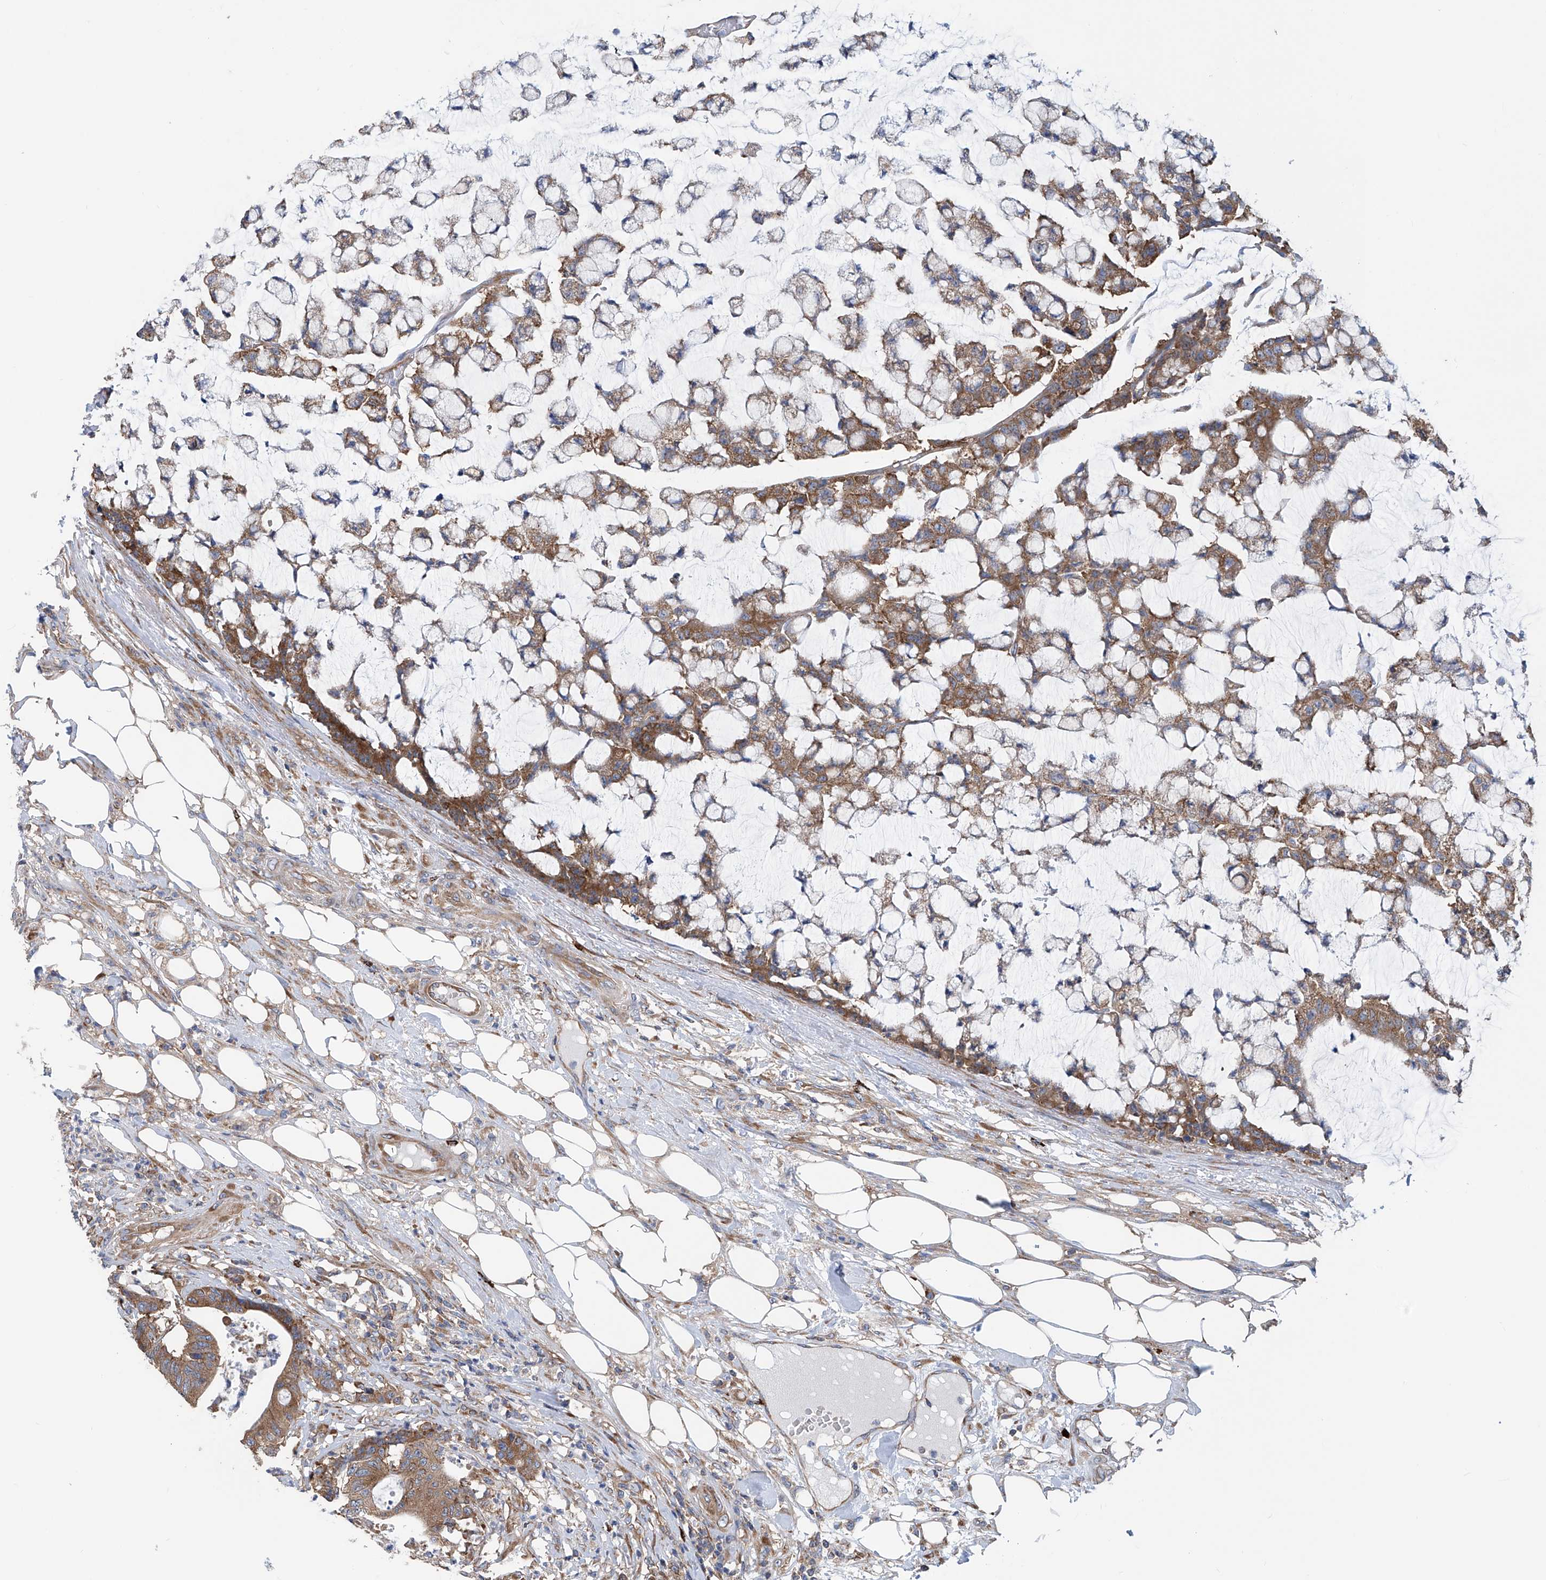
{"staining": {"intensity": "moderate", "quantity": ">75%", "location": "cytoplasmic/membranous"}, "tissue": "colorectal cancer", "cell_type": "Tumor cells", "image_type": "cancer", "snomed": [{"axis": "morphology", "description": "Adenocarcinoma, NOS"}, {"axis": "topography", "description": "Colon"}], "caption": "High-power microscopy captured an immunohistochemistry (IHC) image of colorectal cancer (adenocarcinoma), revealing moderate cytoplasmic/membranous expression in approximately >75% of tumor cells.", "gene": "SENP2", "patient": {"sex": "female", "age": 84}}